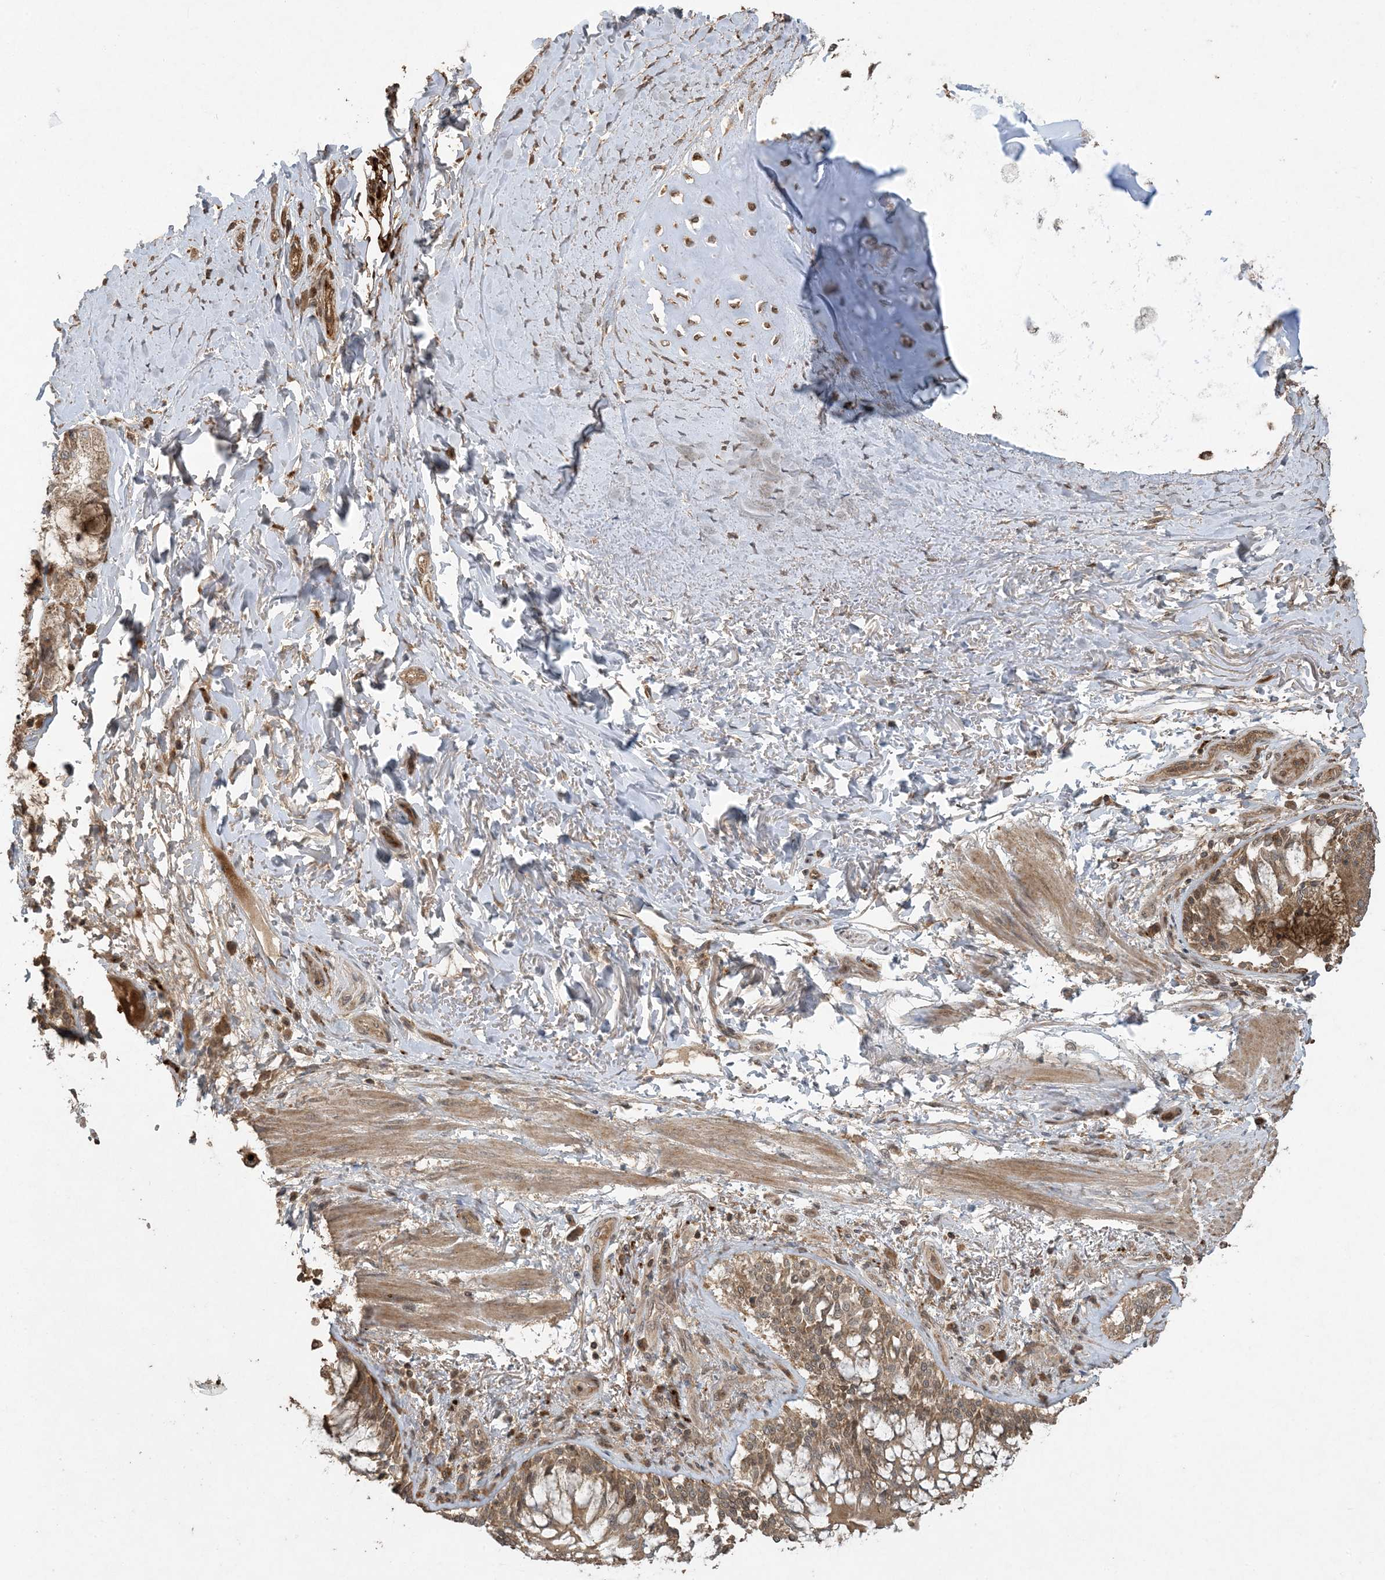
{"staining": {"intensity": "moderate", "quantity": "25%-75%", "location": "cytoplasmic/membranous"}, "tissue": "adipose tissue", "cell_type": "Adipocytes", "image_type": "normal", "snomed": [{"axis": "morphology", "description": "Normal tissue, NOS"}, {"axis": "topography", "description": "Cartilage tissue"}, {"axis": "topography", "description": "Bronchus"}, {"axis": "topography", "description": "Lung"}, {"axis": "topography", "description": "Peripheral nerve tissue"}], "caption": "Moderate cytoplasmic/membranous positivity for a protein is identified in approximately 25%-75% of adipocytes of unremarkable adipose tissue using IHC.", "gene": "EFCAB8", "patient": {"sex": "female", "age": 49}}